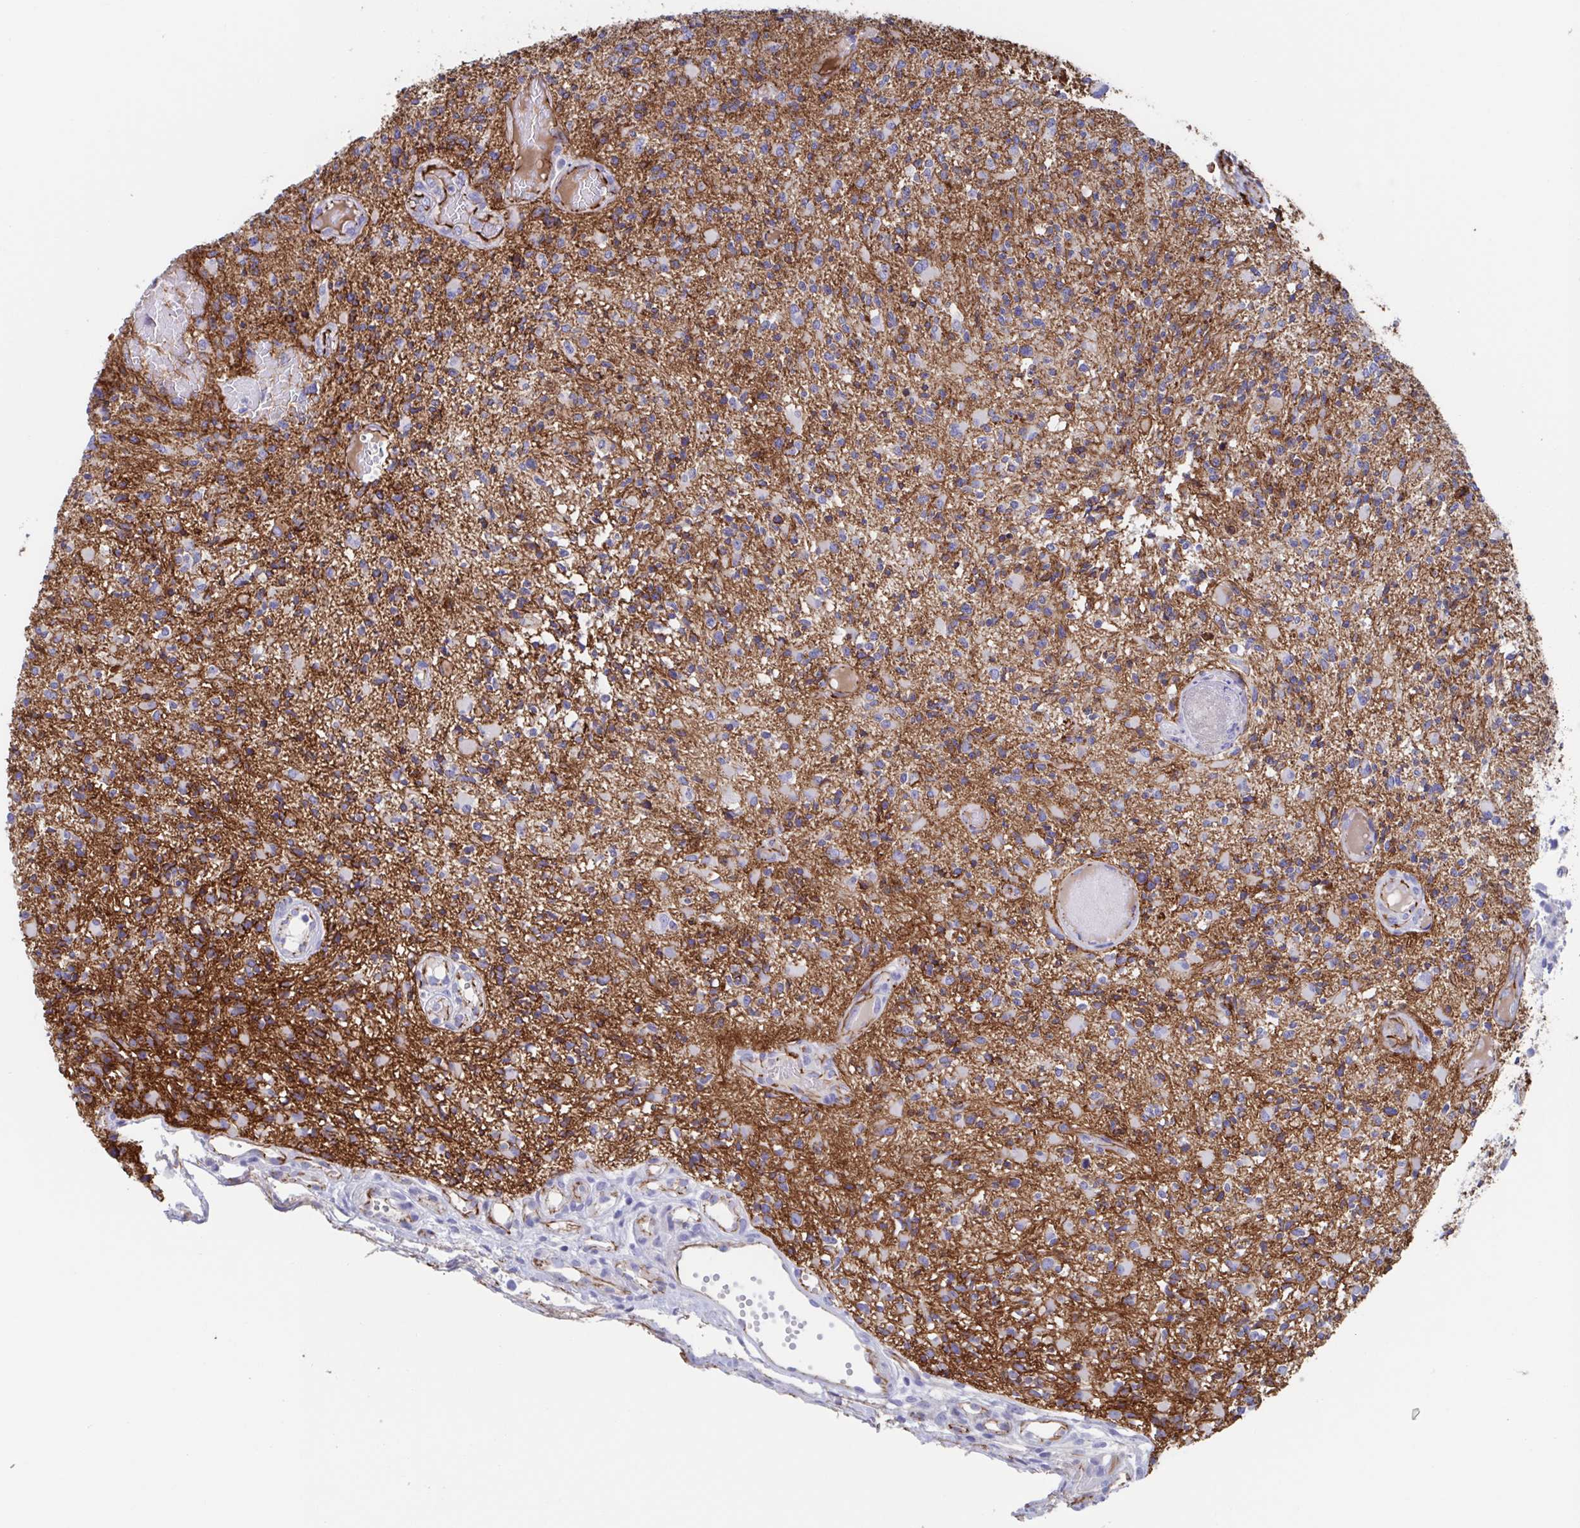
{"staining": {"intensity": "negative", "quantity": "none", "location": "none"}, "tissue": "glioma", "cell_type": "Tumor cells", "image_type": "cancer", "snomed": [{"axis": "morphology", "description": "Glioma, malignant, High grade"}, {"axis": "topography", "description": "Brain"}], "caption": "Glioma stained for a protein using immunohistochemistry displays no staining tumor cells.", "gene": "CDH2", "patient": {"sex": "female", "age": 63}}